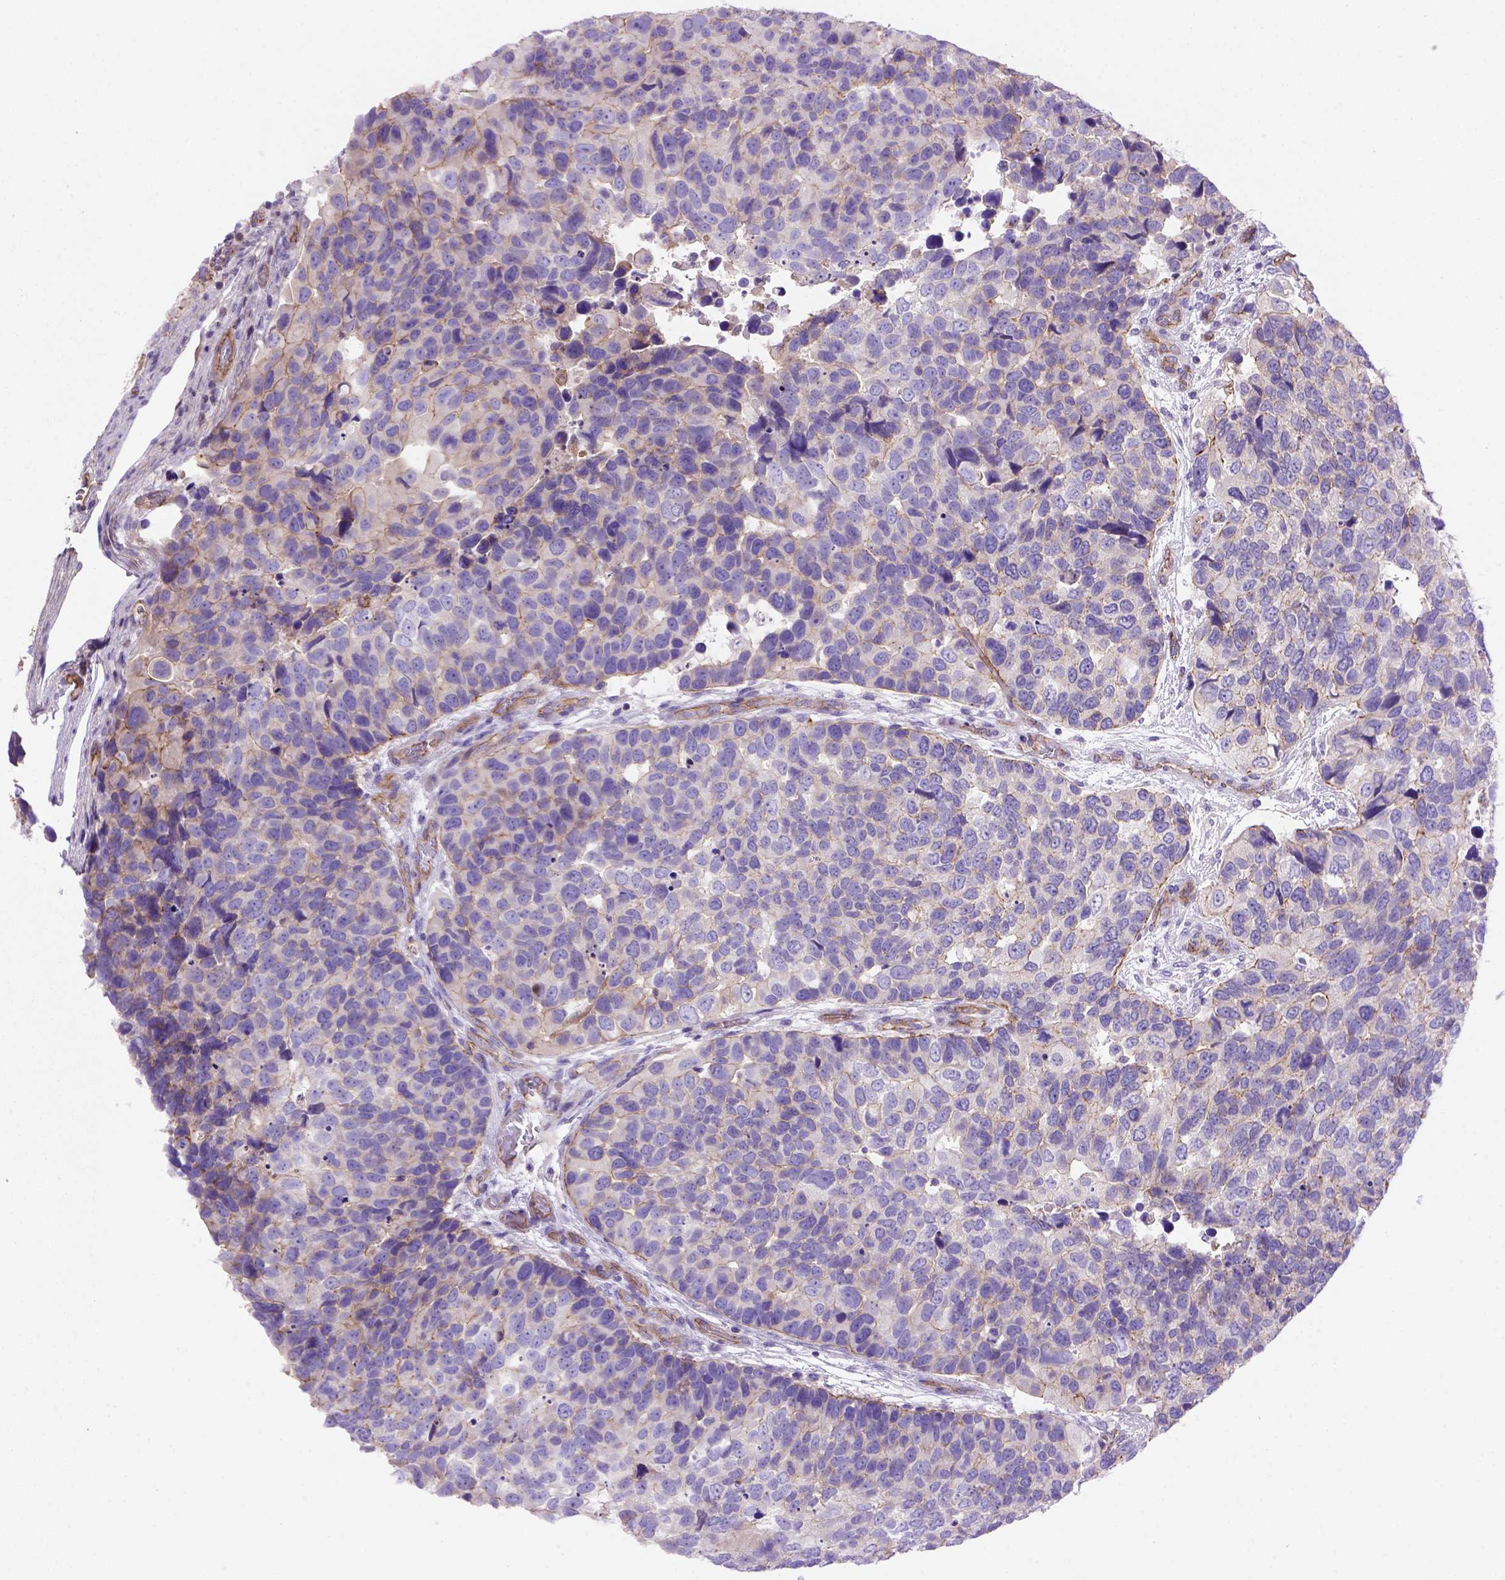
{"staining": {"intensity": "moderate", "quantity": "25%-75%", "location": "cytoplasmic/membranous"}, "tissue": "urothelial cancer", "cell_type": "Tumor cells", "image_type": "cancer", "snomed": [{"axis": "morphology", "description": "Urothelial carcinoma, High grade"}, {"axis": "topography", "description": "Urinary bladder"}], "caption": "Protein expression analysis of human urothelial cancer reveals moderate cytoplasmic/membranous staining in approximately 25%-75% of tumor cells.", "gene": "PEX12", "patient": {"sex": "male", "age": 60}}